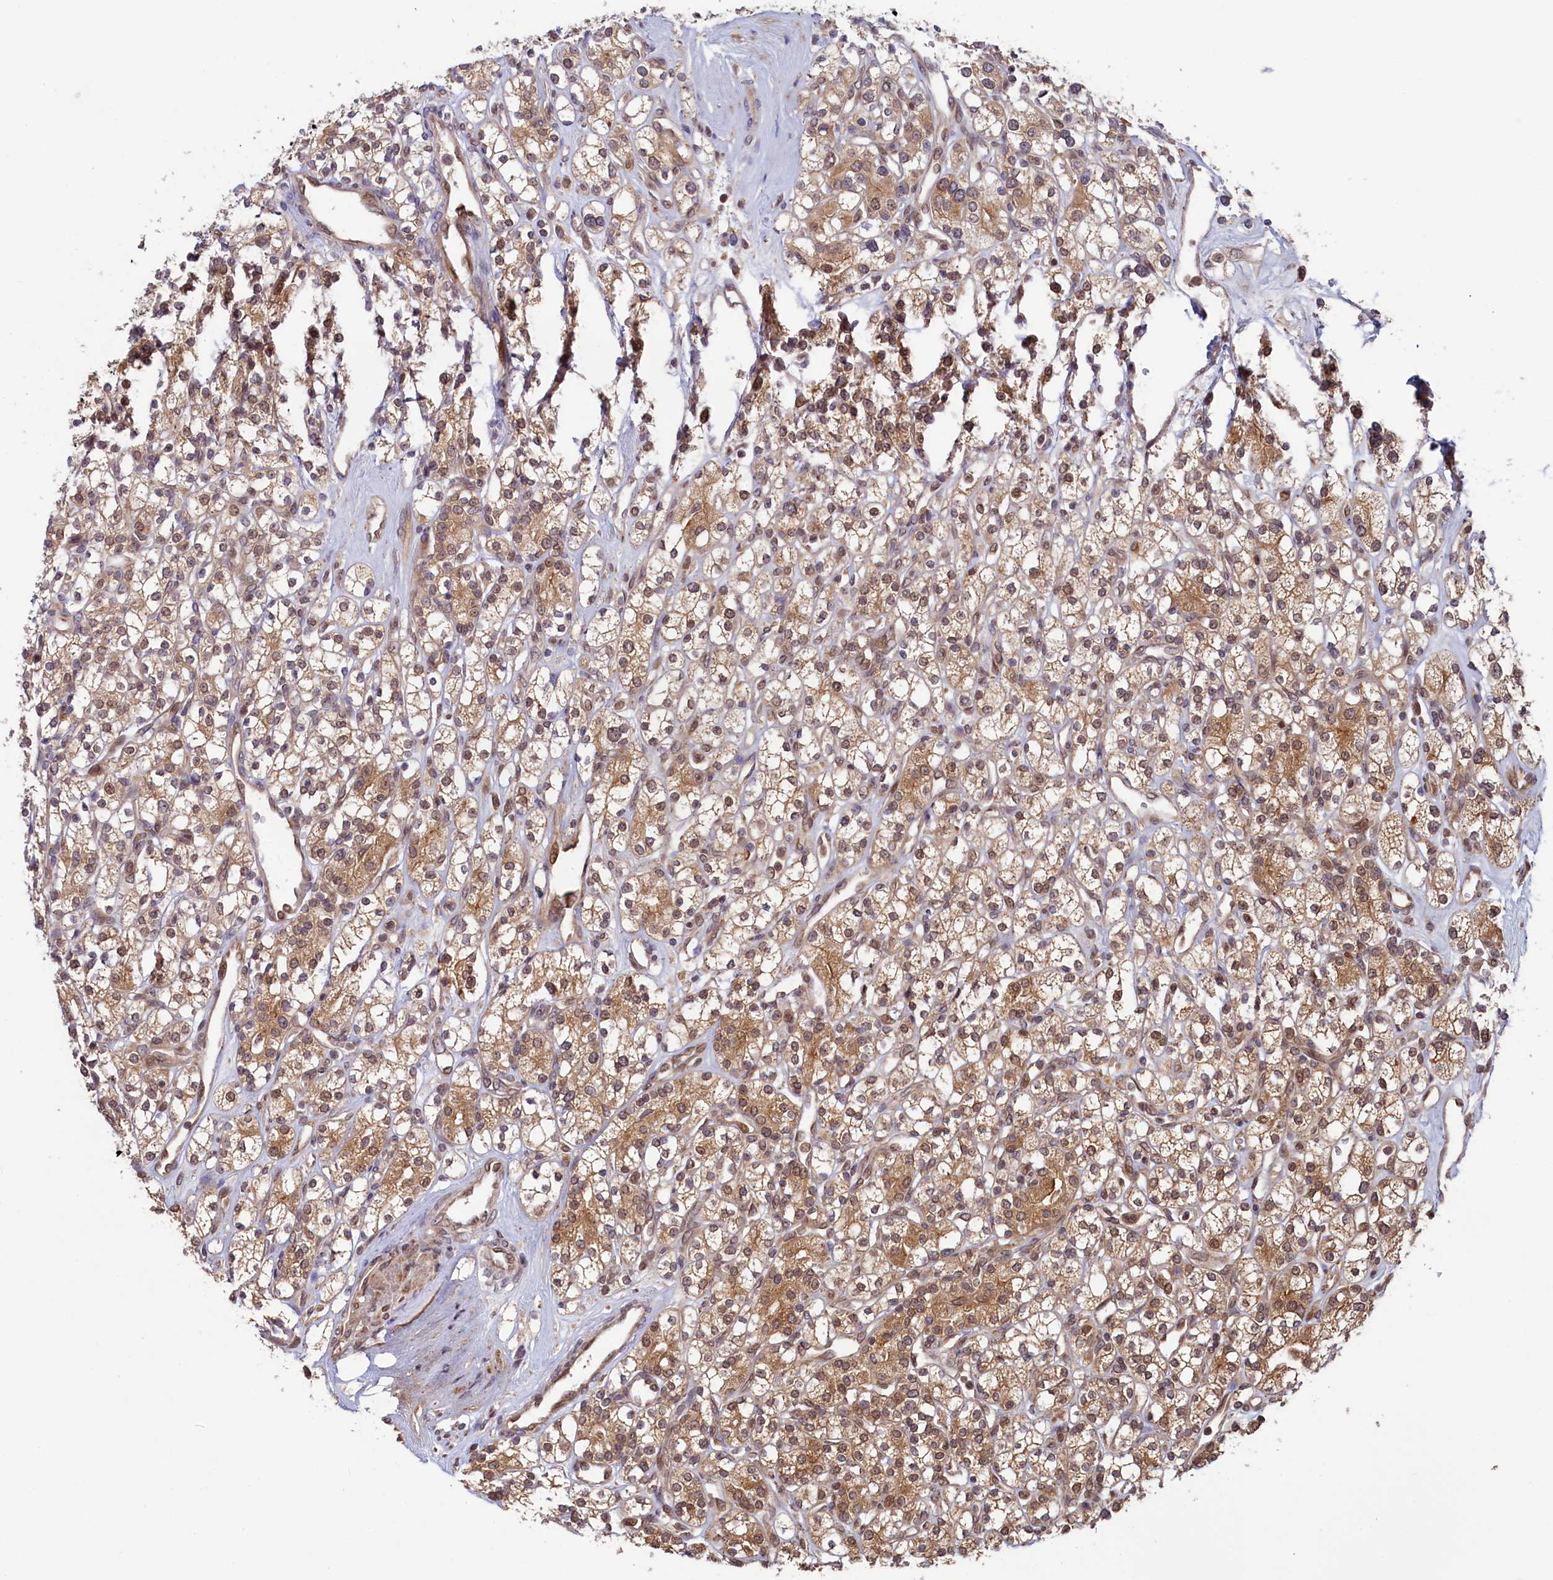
{"staining": {"intensity": "moderate", "quantity": ">75%", "location": "cytoplasmic/membranous,nuclear"}, "tissue": "renal cancer", "cell_type": "Tumor cells", "image_type": "cancer", "snomed": [{"axis": "morphology", "description": "Adenocarcinoma, NOS"}, {"axis": "topography", "description": "Kidney"}], "caption": "An image showing moderate cytoplasmic/membranous and nuclear expression in approximately >75% of tumor cells in renal cancer (adenocarcinoma), as visualized by brown immunohistochemical staining.", "gene": "NAE1", "patient": {"sex": "male", "age": 77}}